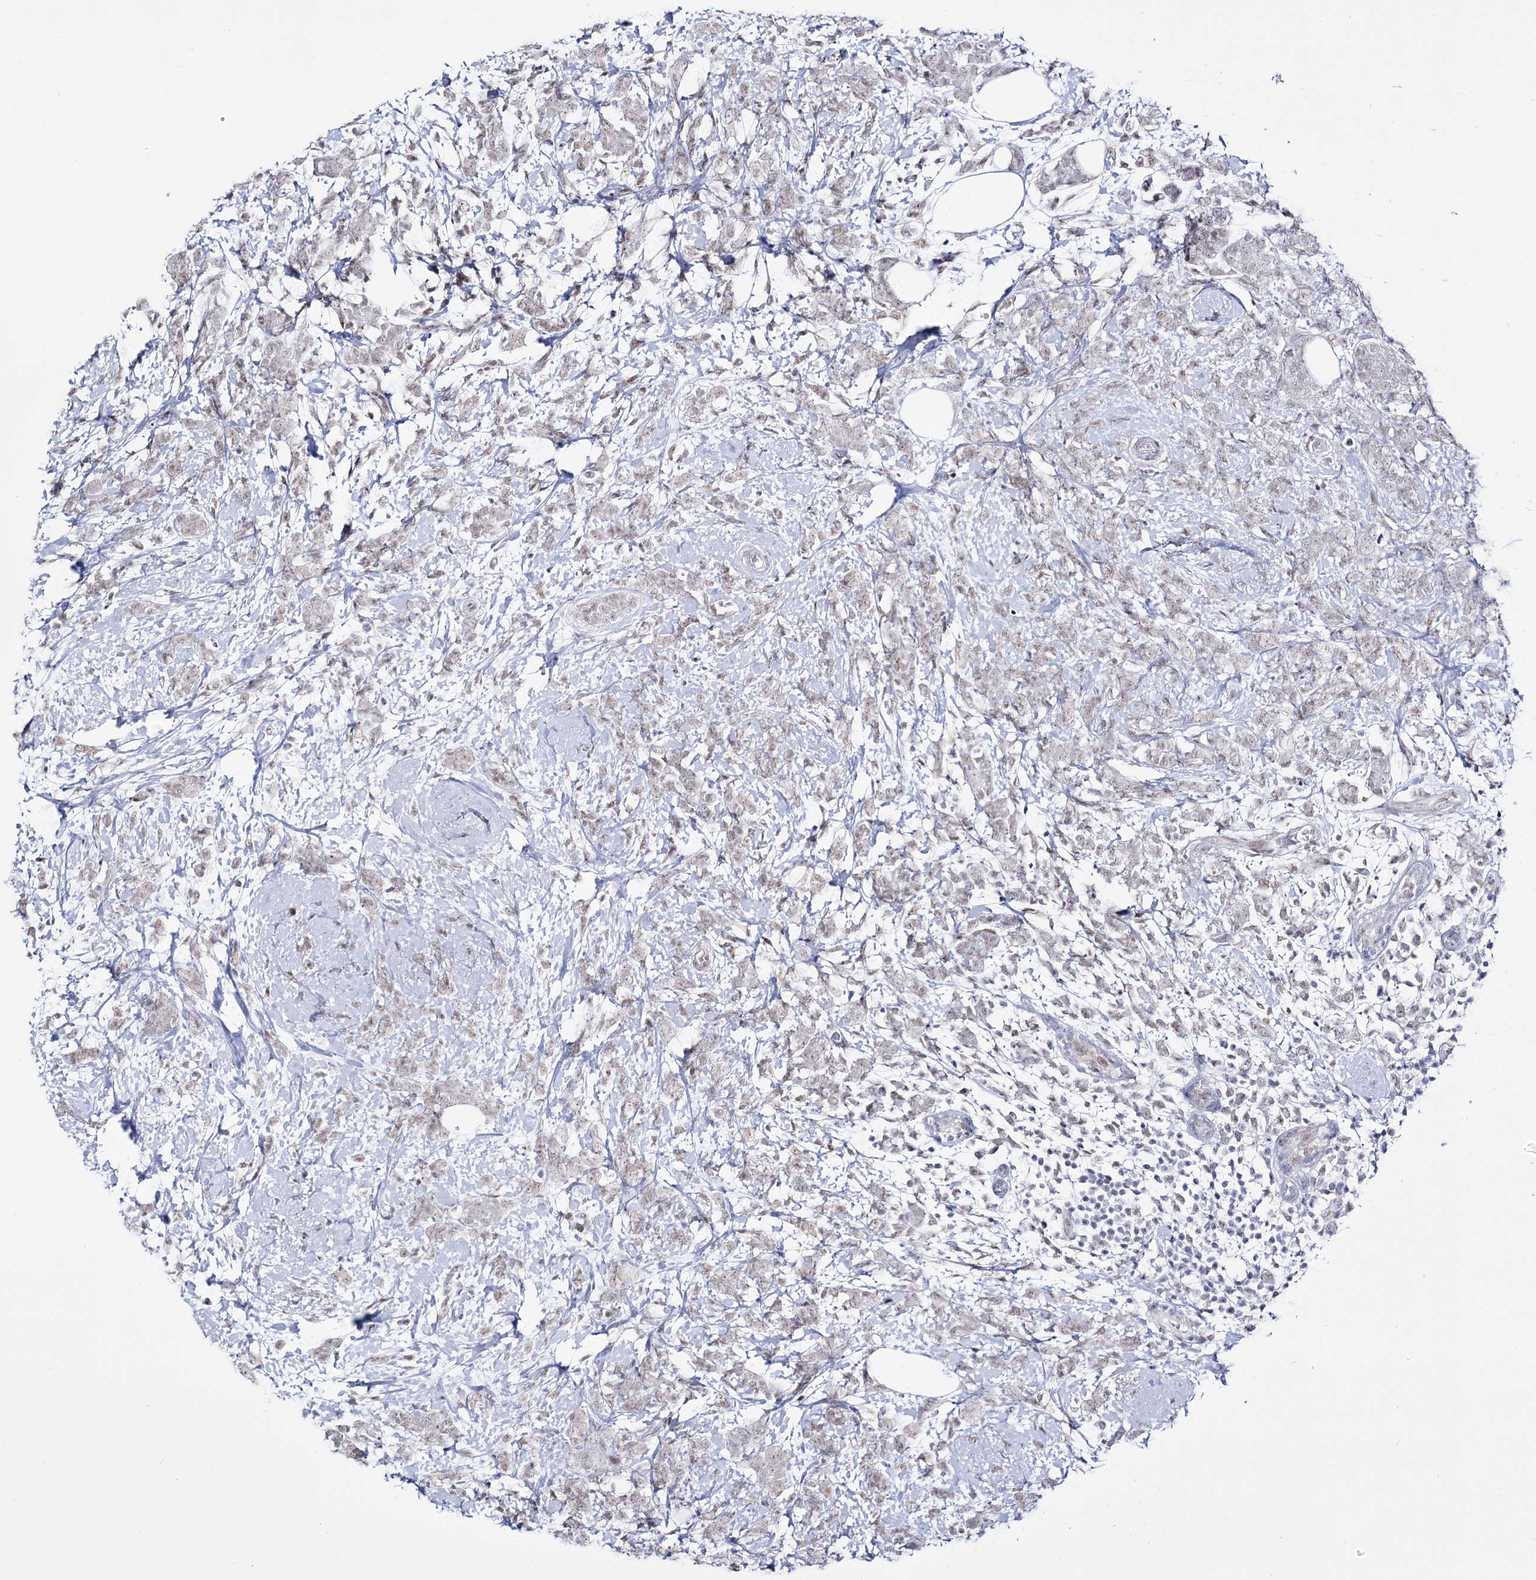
{"staining": {"intensity": "weak", "quantity": "<25%", "location": "nuclear"}, "tissue": "breast cancer", "cell_type": "Tumor cells", "image_type": "cancer", "snomed": [{"axis": "morphology", "description": "Lobular carcinoma"}, {"axis": "topography", "description": "Breast"}], "caption": "A high-resolution image shows IHC staining of breast cancer (lobular carcinoma), which shows no significant positivity in tumor cells.", "gene": "RBM15B", "patient": {"sex": "female", "age": 58}}